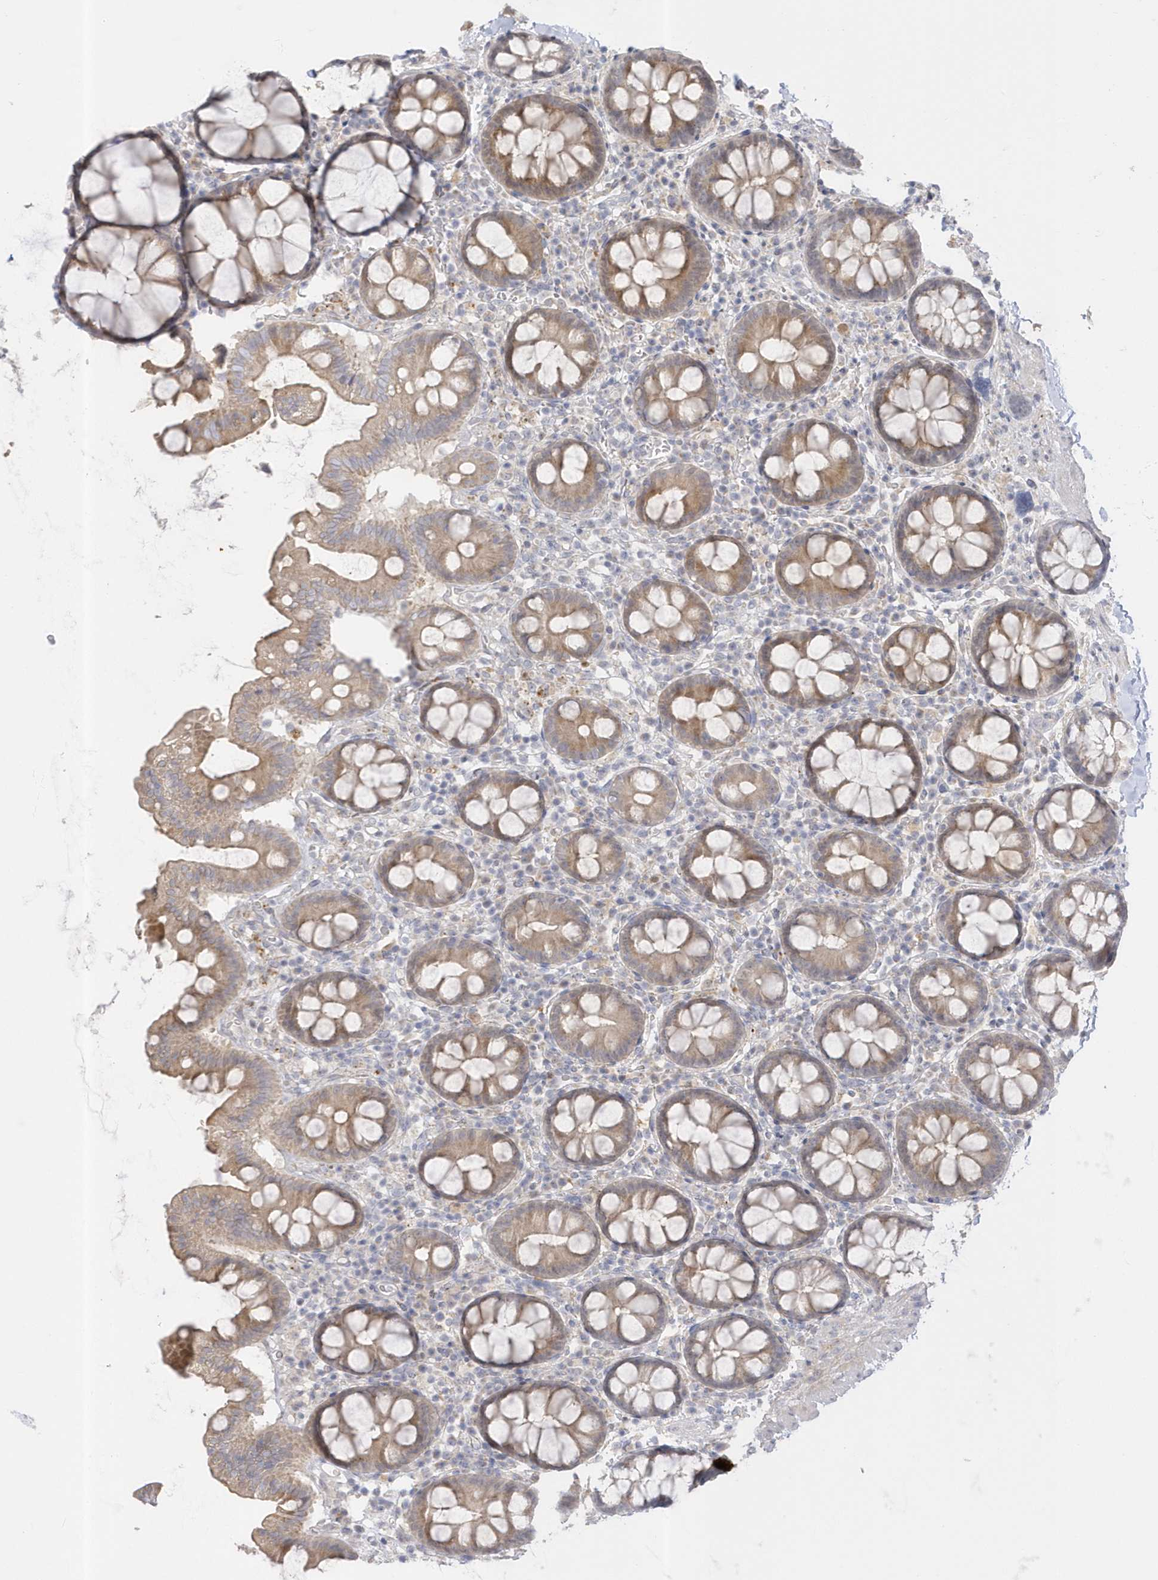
{"staining": {"intensity": "negative", "quantity": "none", "location": "none"}, "tissue": "colon", "cell_type": "Endothelial cells", "image_type": "normal", "snomed": [{"axis": "morphology", "description": "Normal tissue, NOS"}, {"axis": "topography", "description": "Colon"}], "caption": "Immunohistochemical staining of unremarkable human colon displays no significant staining in endothelial cells. (DAB (3,3'-diaminobenzidine) immunohistochemistry (IHC) visualized using brightfield microscopy, high magnification).", "gene": "NAF1", "patient": {"sex": "female", "age": 79}}